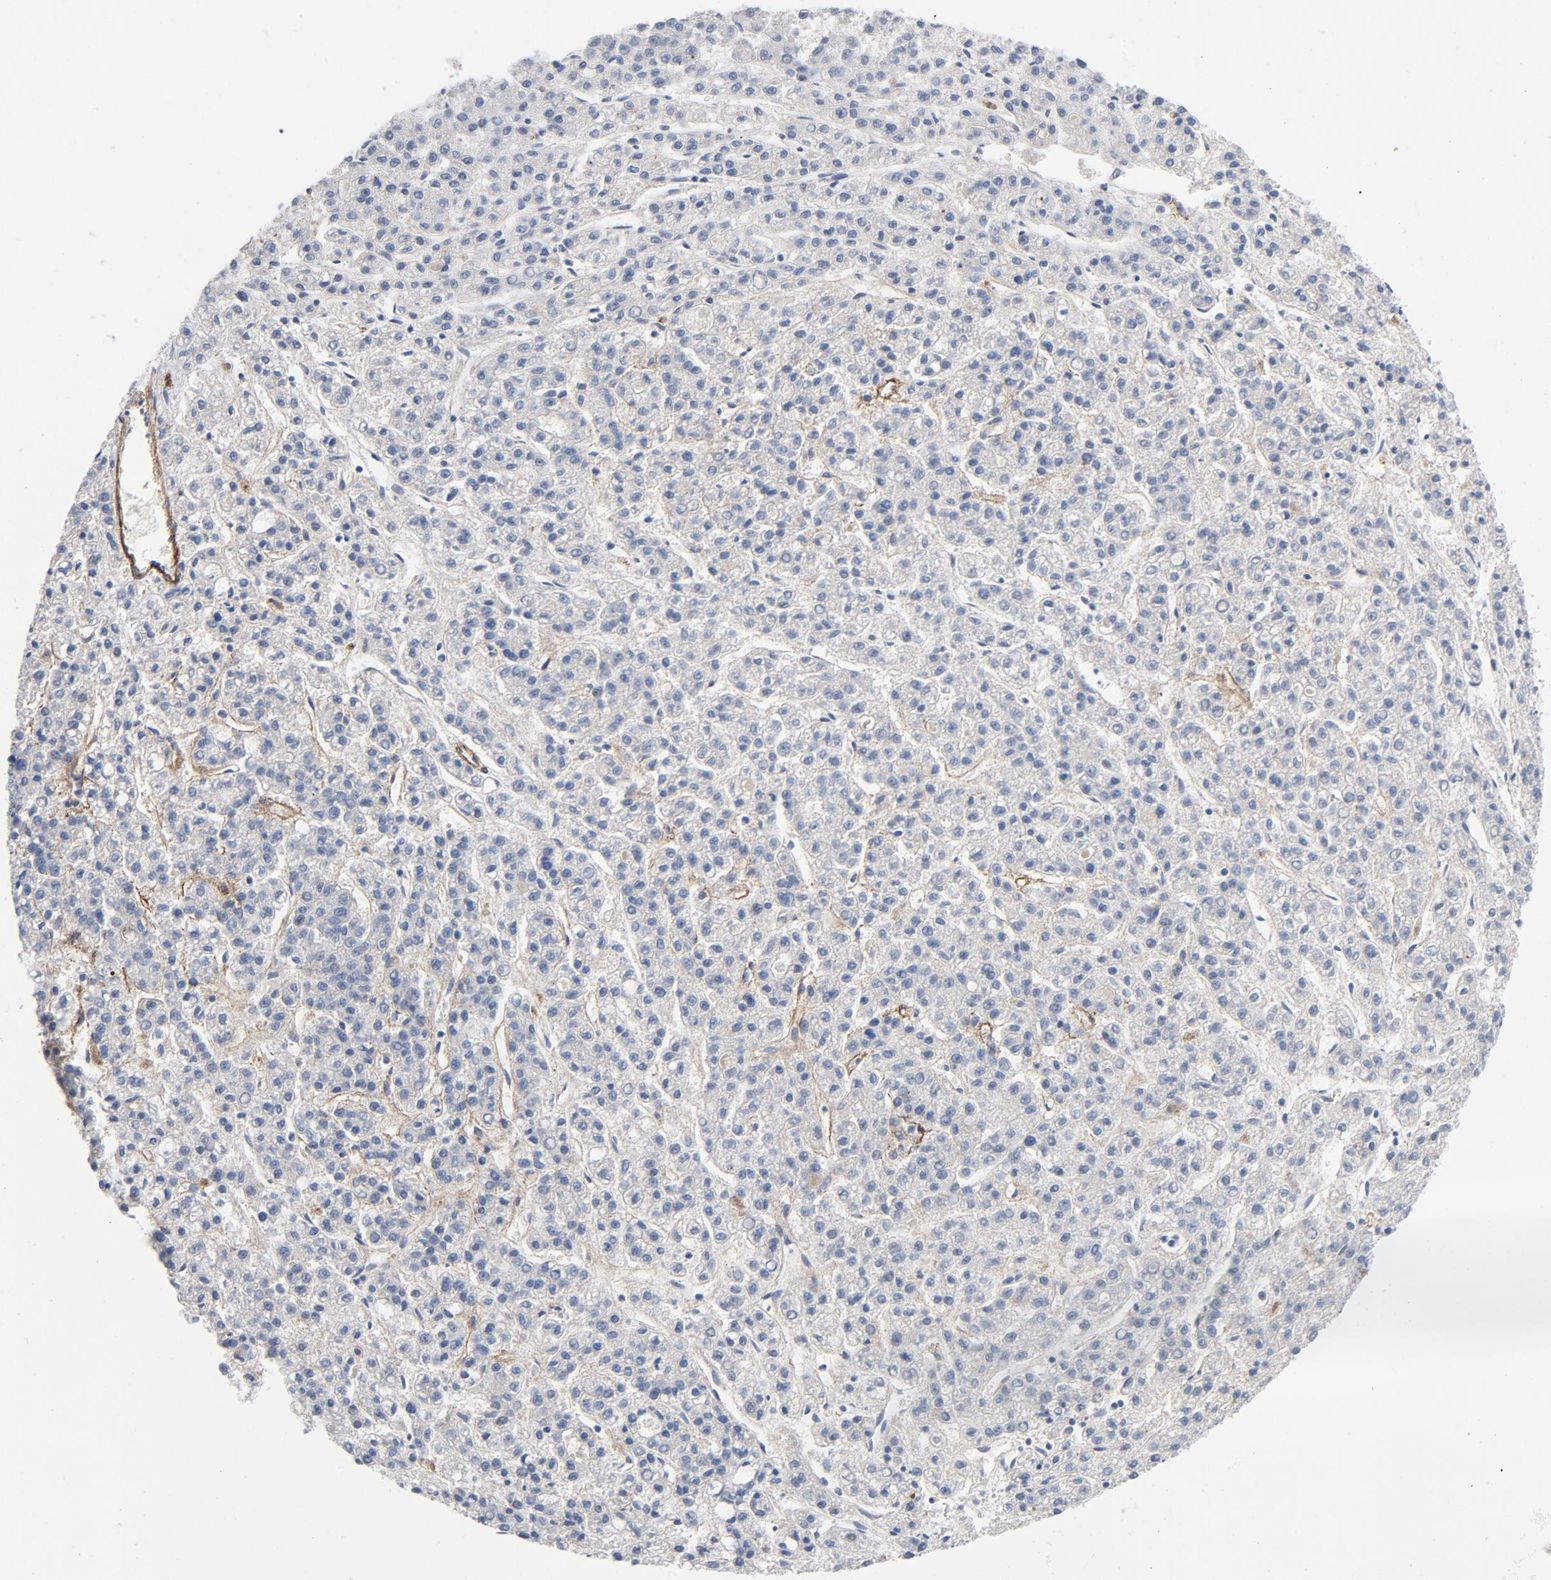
{"staining": {"intensity": "negative", "quantity": "none", "location": "none"}, "tissue": "liver cancer", "cell_type": "Tumor cells", "image_type": "cancer", "snomed": [{"axis": "morphology", "description": "Carcinoma, Hepatocellular, NOS"}, {"axis": "topography", "description": "Liver"}], "caption": "Tumor cells are negative for brown protein staining in hepatocellular carcinoma (liver).", "gene": "LAMC1", "patient": {"sex": "male", "age": 70}}